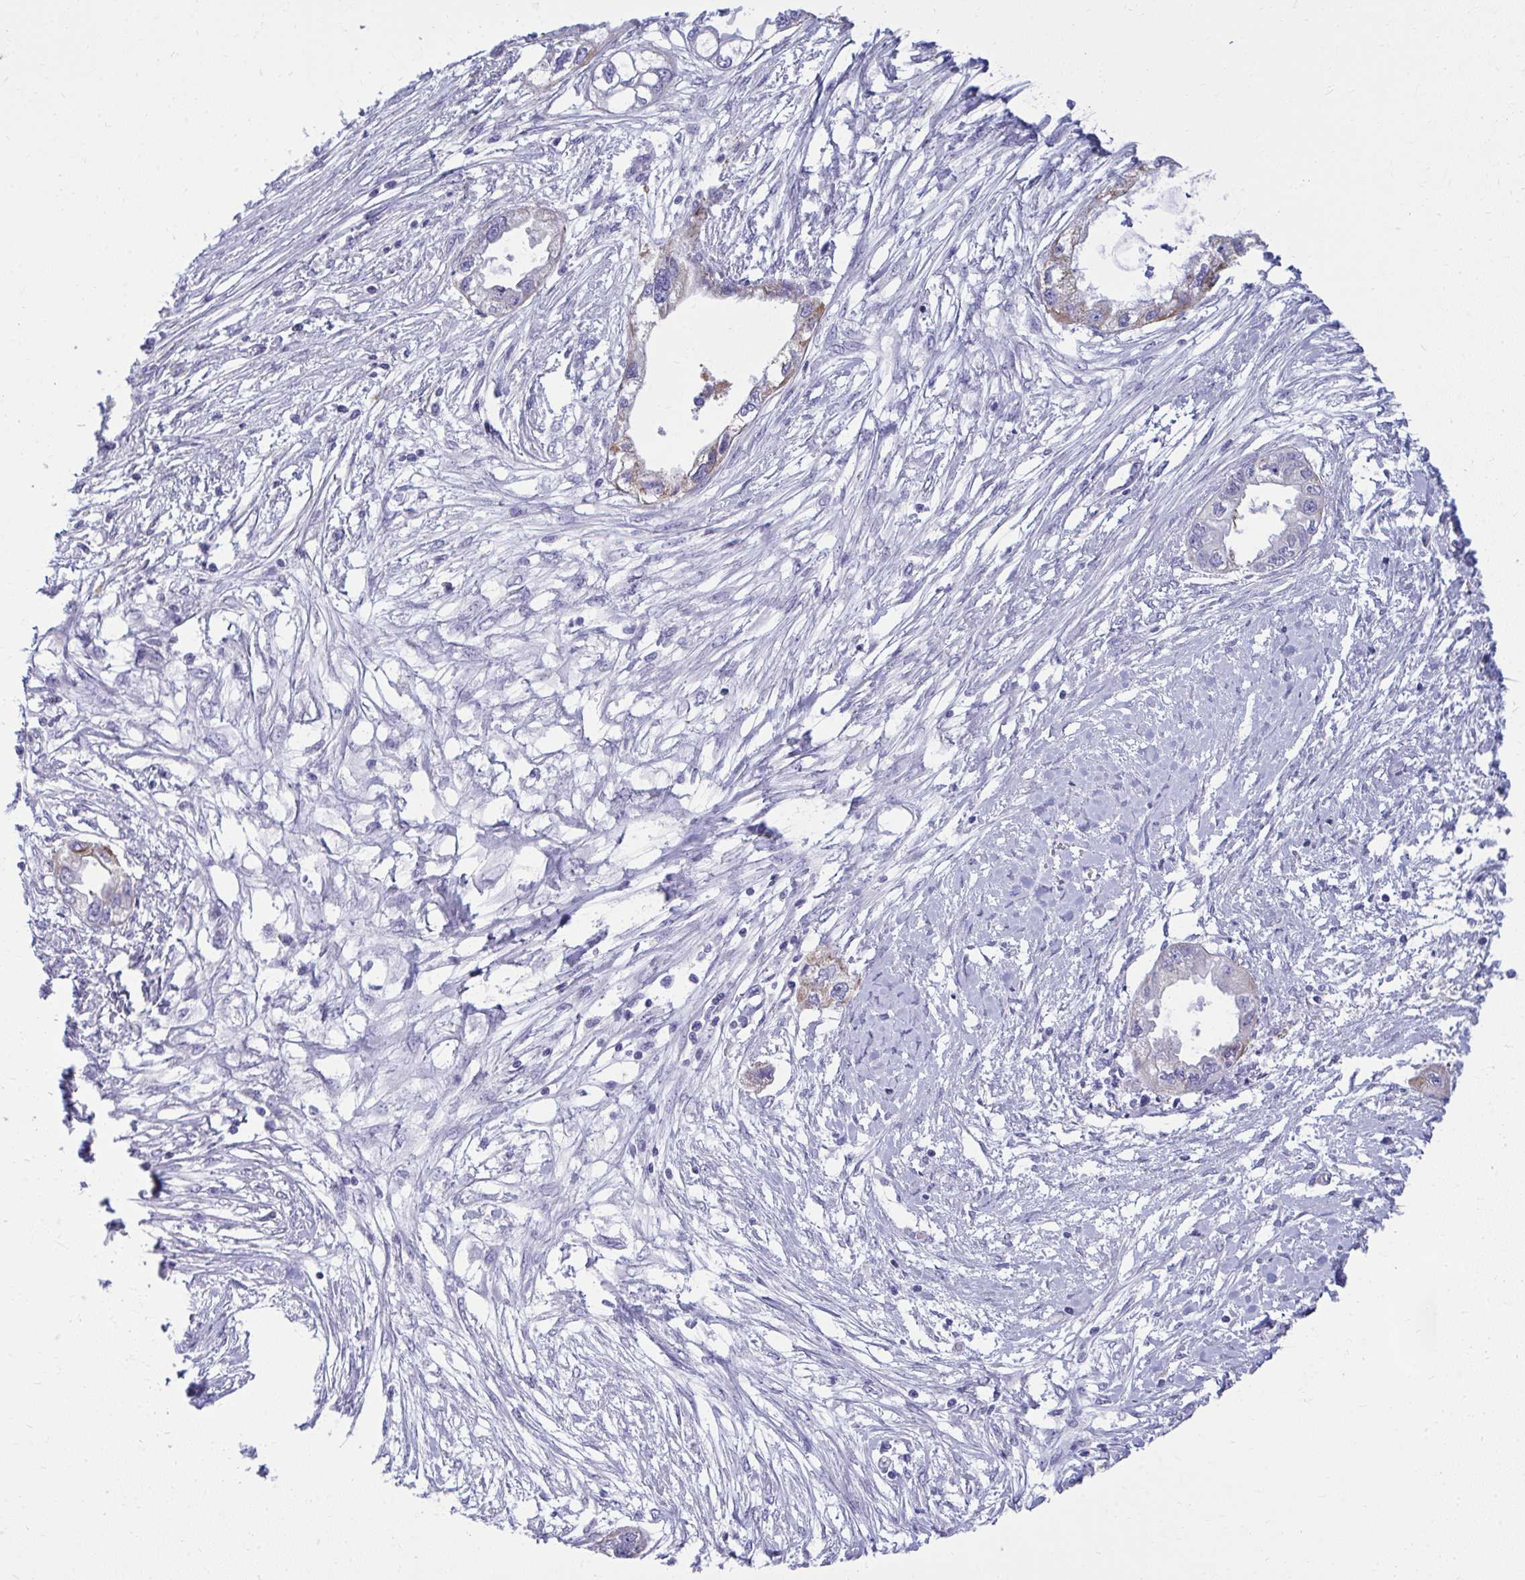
{"staining": {"intensity": "weak", "quantity": "25%-75%", "location": "cytoplasmic/membranous"}, "tissue": "endometrial cancer", "cell_type": "Tumor cells", "image_type": "cancer", "snomed": [{"axis": "morphology", "description": "Adenocarcinoma, NOS"}, {"axis": "morphology", "description": "Adenocarcinoma, metastatic, NOS"}, {"axis": "topography", "description": "Adipose tissue"}, {"axis": "topography", "description": "Endometrium"}], "caption": "Protein expression analysis of human endometrial cancer reveals weak cytoplasmic/membranous positivity in approximately 25%-75% of tumor cells. Nuclei are stained in blue.", "gene": "AIG1", "patient": {"sex": "female", "age": 67}}